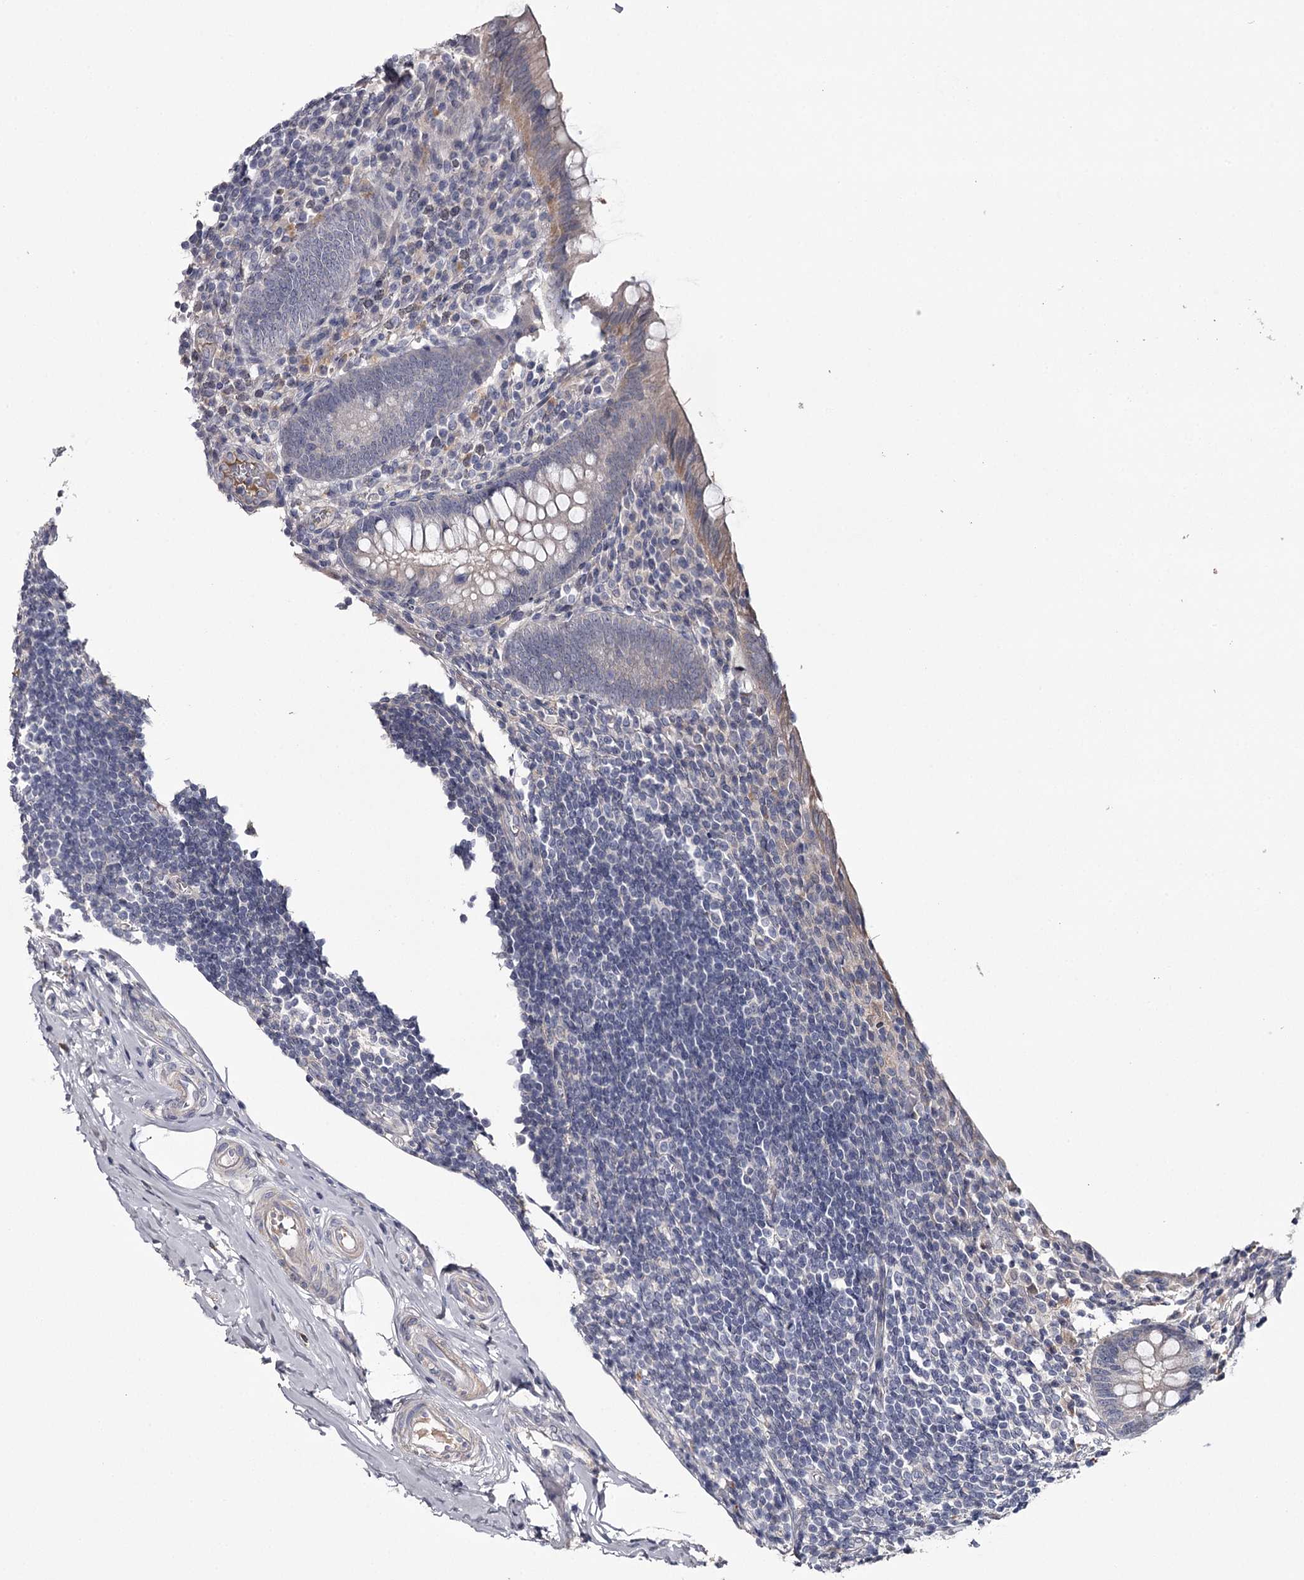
{"staining": {"intensity": "weak", "quantity": "<25%", "location": "cytoplasmic/membranous"}, "tissue": "appendix", "cell_type": "Glandular cells", "image_type": "normal", "snomed": [{"axis": "morphology", "description": "Normal tissue, NOS"}, {"axis": "topography", "description": "Appendix"}], "caption": "Immunohistochemistry micrograph of normal appendix stained for a protein (brown), which displays no staining in glandular cells. (DAB IHC visualized using brightfield microscopy, high magnification).", "gene": "FDXACB1", "patient": {"sex": "female", "age": 17}}